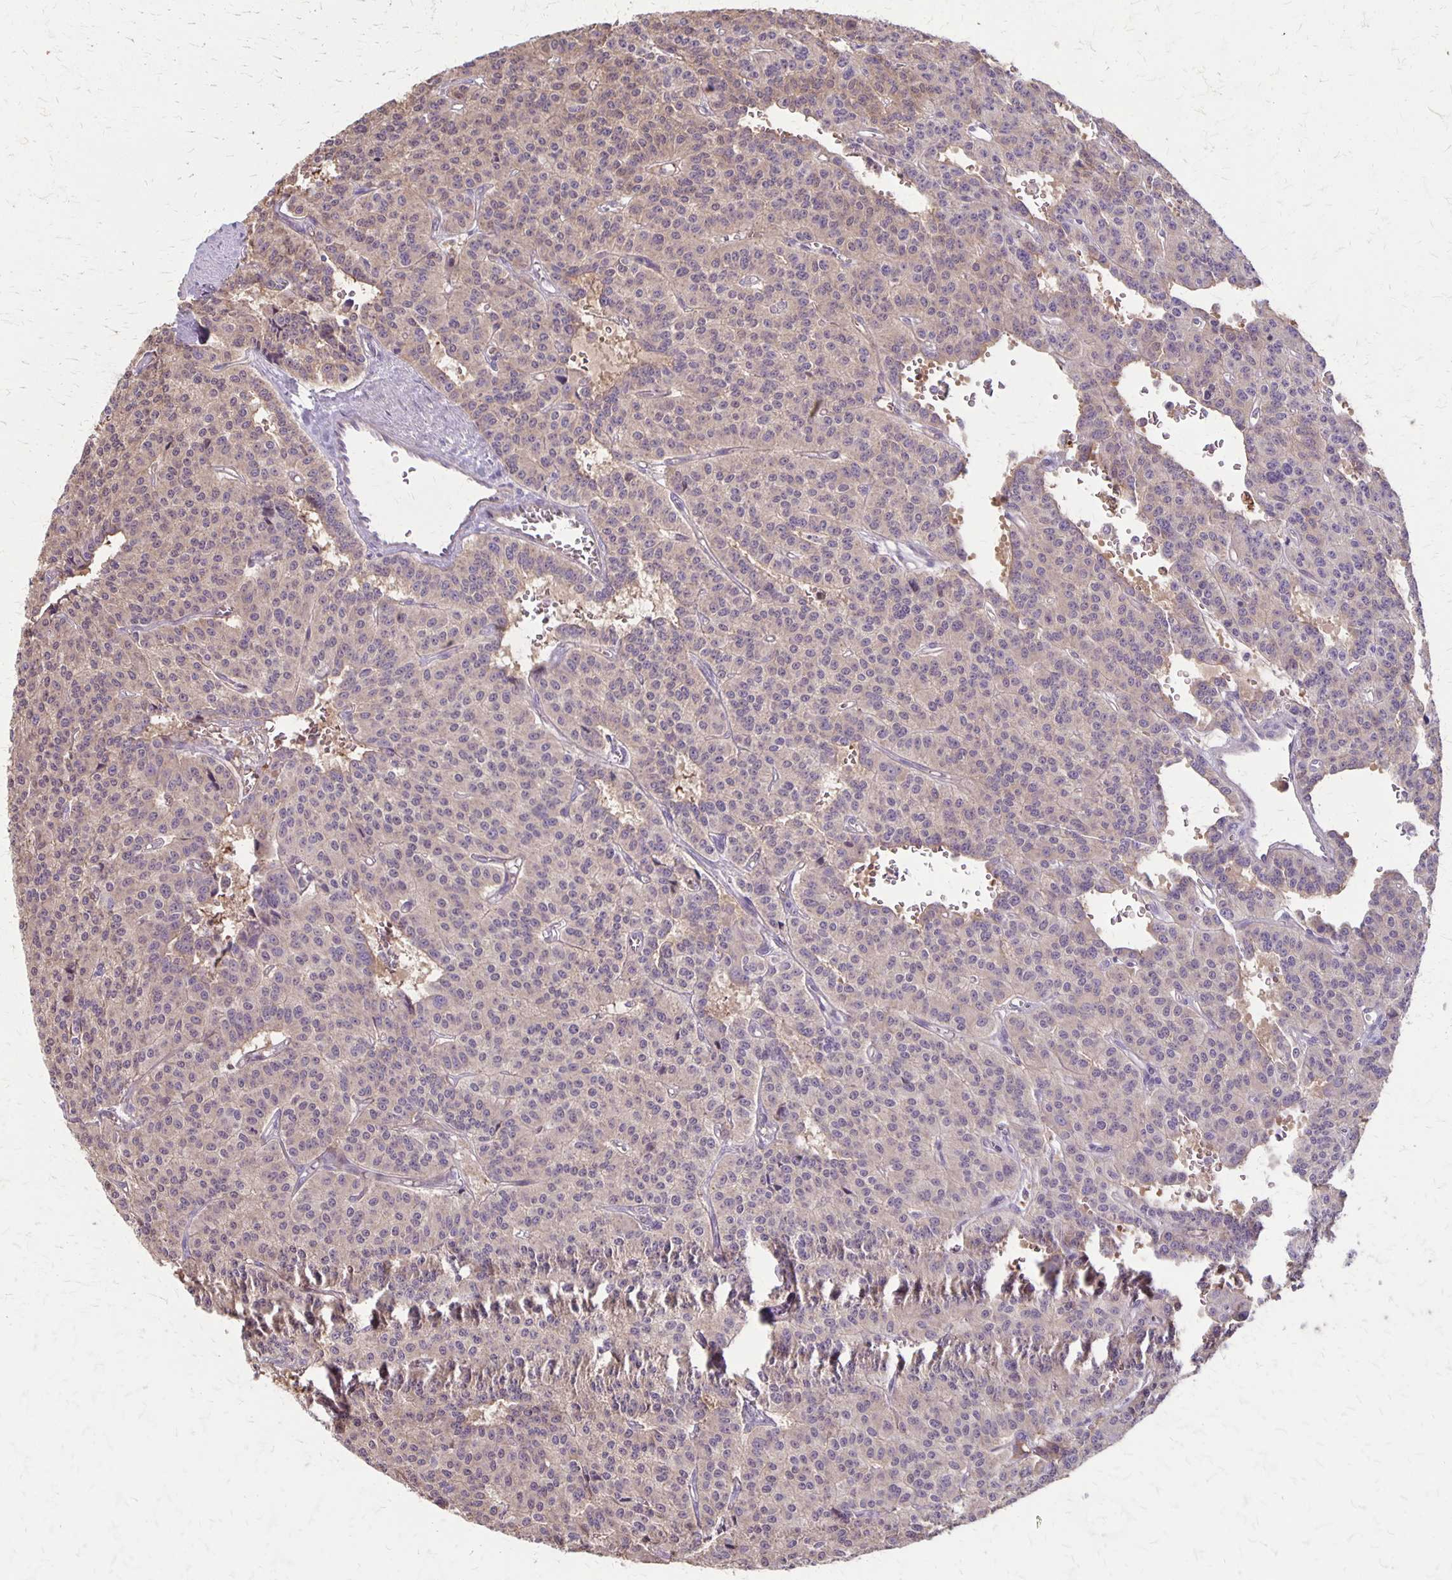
{"staining": {"intensity": "weak", "quantity": "25%-75%", "location": "cytoplasmic/membranous"}, "tissue": "carcinoid", "cell_type": "Tumor cells", "image_type": "cancer", "snomed": [{"axis": "morphology", "description": "Carcinoid, malignant, NOS"}, {"axis": "topography", "description": "Lung"}], "caption": "Protein expression analysis of carcinoid demonstrates weak cytoplasmic/membranous positivity in about 25%-75% of tumor cells.", "gene": "PROM2", "patient": {"sex": "female", "age": 71}}